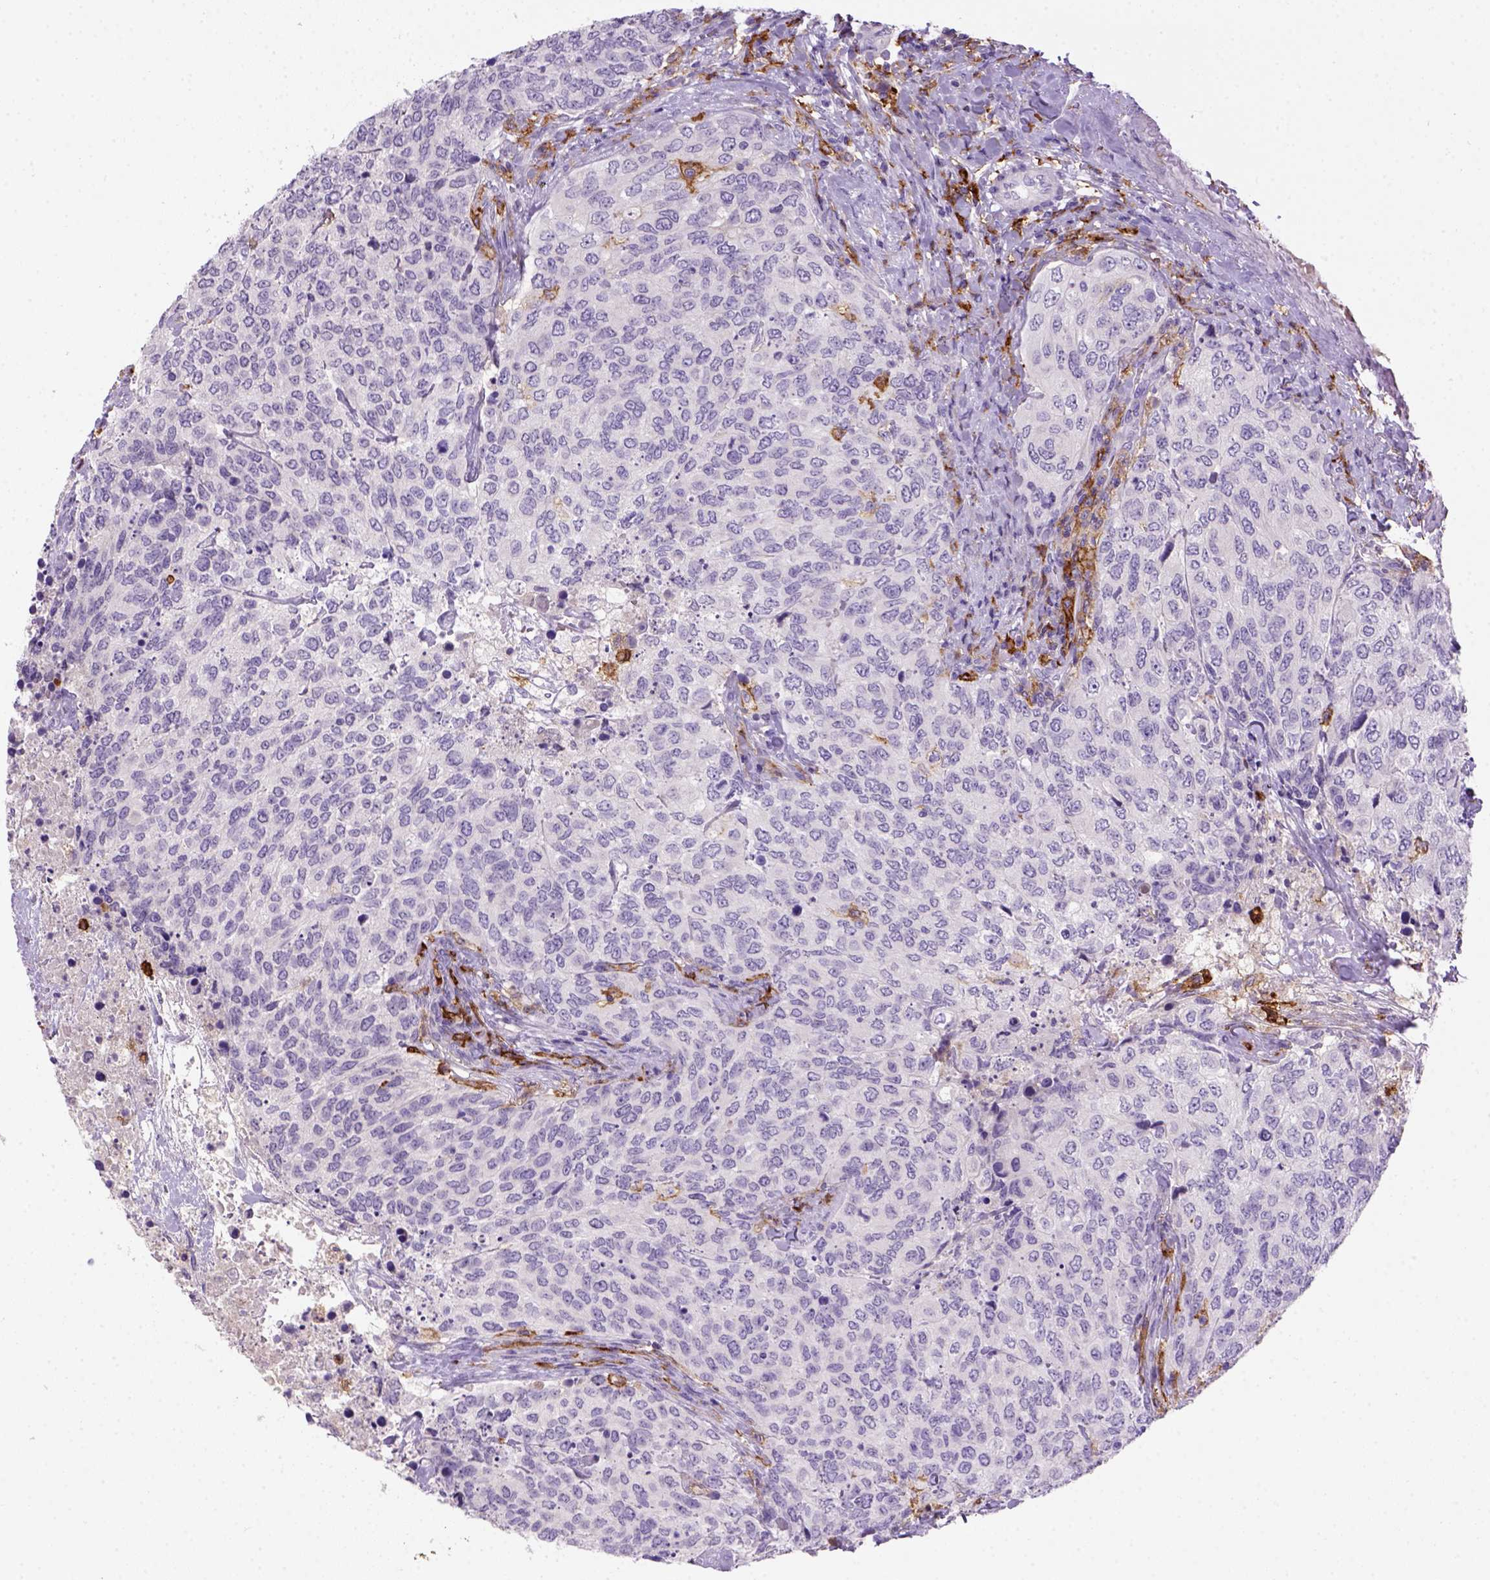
{"staining": {"intensity": "negative", "quantity": "none", "location": "none"}, "tissue": "urothelial cancer", "cell_type": "Tumor cells", "image_type": "cancer", "snomed": [{"axis": "morphology", "description": "Urothelial carcinoma, High grade"}, {"axis": "topography", "description": "Urinary bladder"}], "caption": "High power microscopy histopathology image of an immunohistochemistry (IHC) image of urothelial carcinoma (high-grade), revealing no significant staining in tumor cells.", "gene": "CD14", "patient": {"sex": "female", "age": 78}}